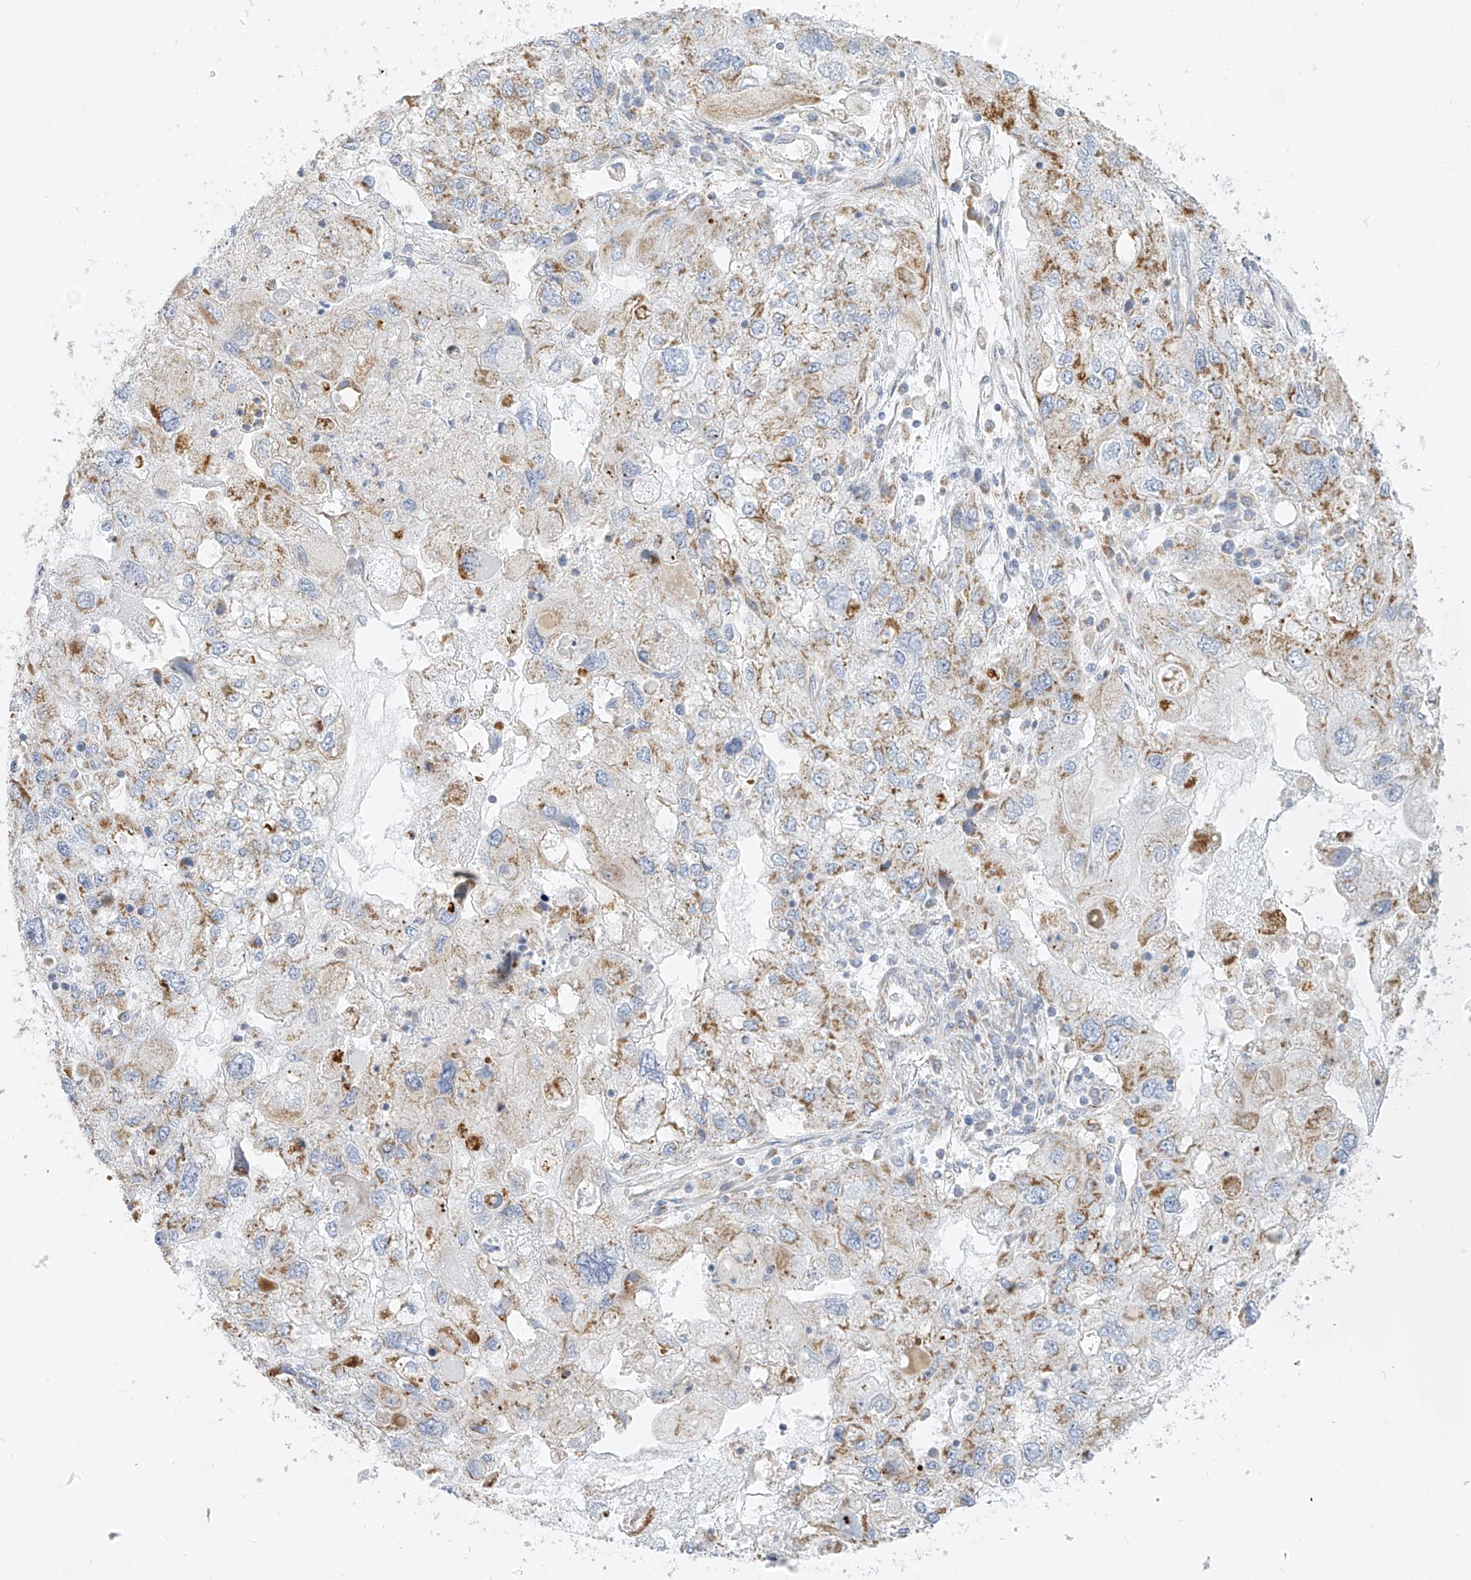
{"staining": {"intensity": "negative", "quantity": "none", "location": "none"}, "tissue": "endometrial cancer", "cell_type": "Tumor cells", "image_type": "cancer", "snomed": [{"axis": "morphology", "description": "Adenocarcinoma, NOS"}, {"axis": "topography", "description": "Endometrium"}], "caption": "Immunohistochemistry (IHC) image of neoplastic tissue: human endometrial cancer (adenocarcinoma) stained with DAB (3,3'-diaminobenzidine) shows no significant protein staining in tumor cells. The staining is performed using DAB (3,3'-diaminobenzidine) brown chromogen with nuclei counter-stained in using hematoxylin.", "gene": "ZNF404", "patient": {"sex": "female", "age": 49}}